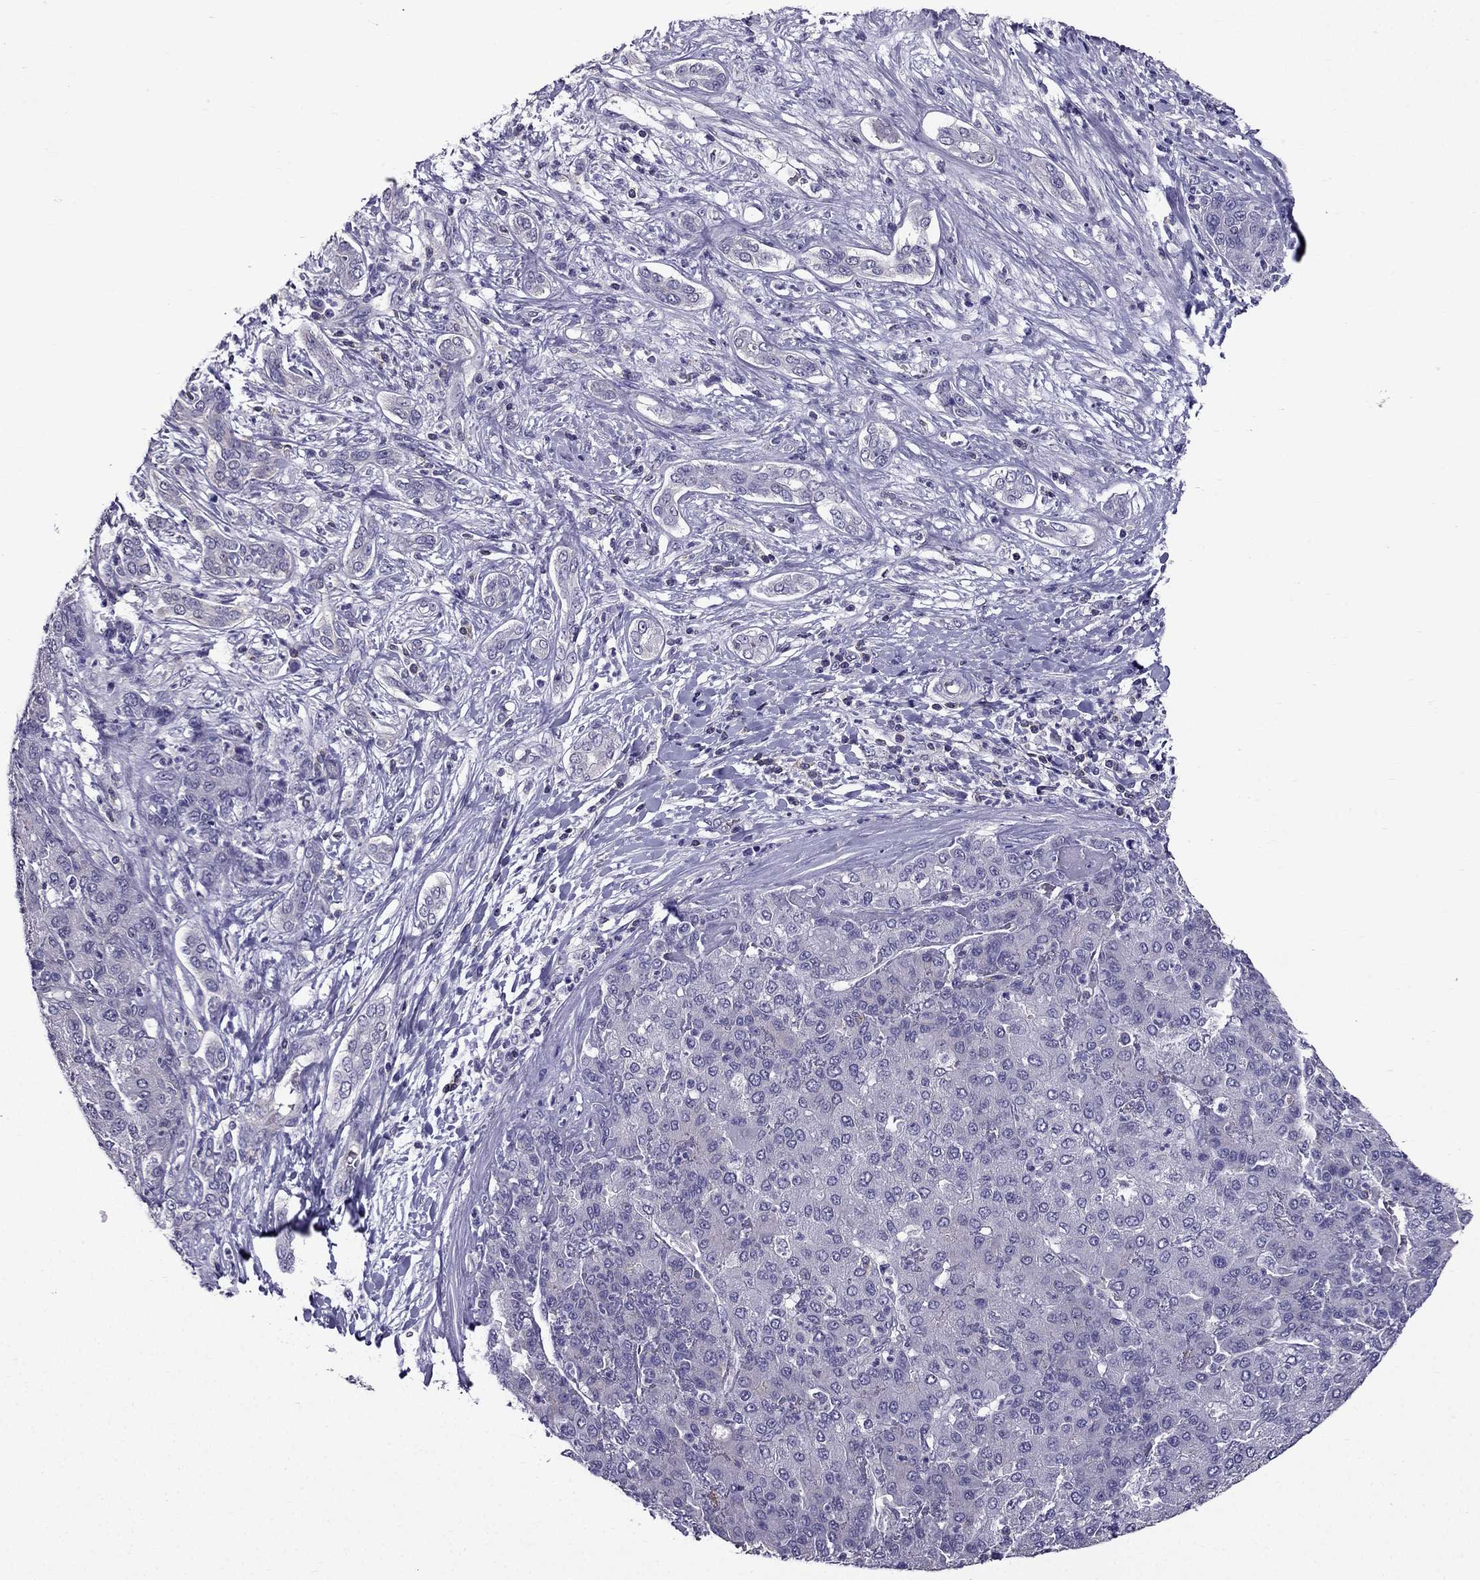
{"staining": {"intensity": "negative", "quantity": "none", "location": "none"}, "tissue": "liver cancer", "cell_type": "Tumor cells", "image_type": "cancer", "snomed": [{"axis": "morphology", "description": "Carcinoma, Hepatocellular, NOS"}, {"axis": "topography", "description": "Liver"}], "caption": "This image is of liver cancer (hepatocellular carcinoma) stained with immunohistochemistry to label a protein in brown with the nuclei are counter-stained blue. There is no staining in tumor cells.", "gene": "AAK1", "patient": {"sex": "male", "age": 65}}